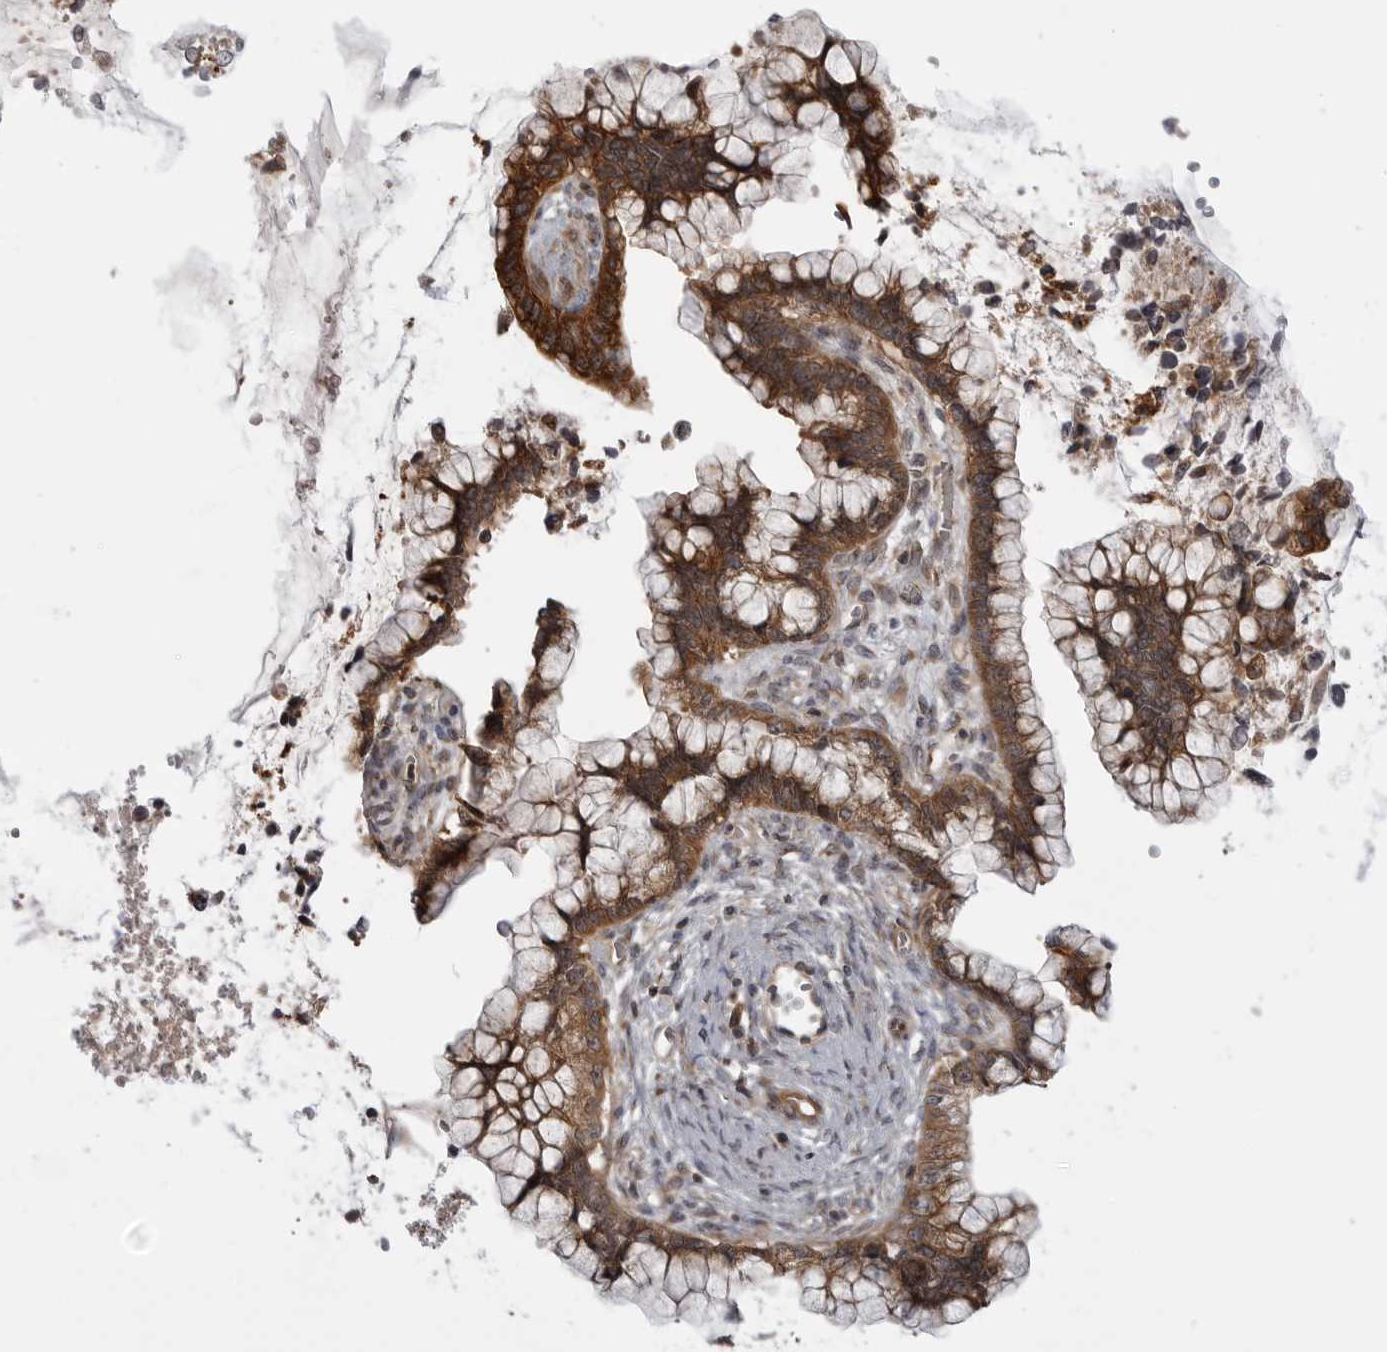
{"staining": {"intensity": "strong", "quantity": ">75%", "location": "cytoplasmic/membranous"}, "tissue": "cervical cancer", "cell_type": "Tumor cells", "image_type": "cancer", "snomed": [{"axis": "morphology", "description": "Adenocarcinoma, NOS"}, {"axis": "topography", "description": "Cervix"}], "caption": "Immunohistochemistry histopathology image of human cervical cancer stained for a protein (brown), which reveals high levels of strong cytoplasmic/membranous positivity in about >75% of tumor cells.", "gene": "LRRC45", "patient": {"sex": "female", "age": 44}}